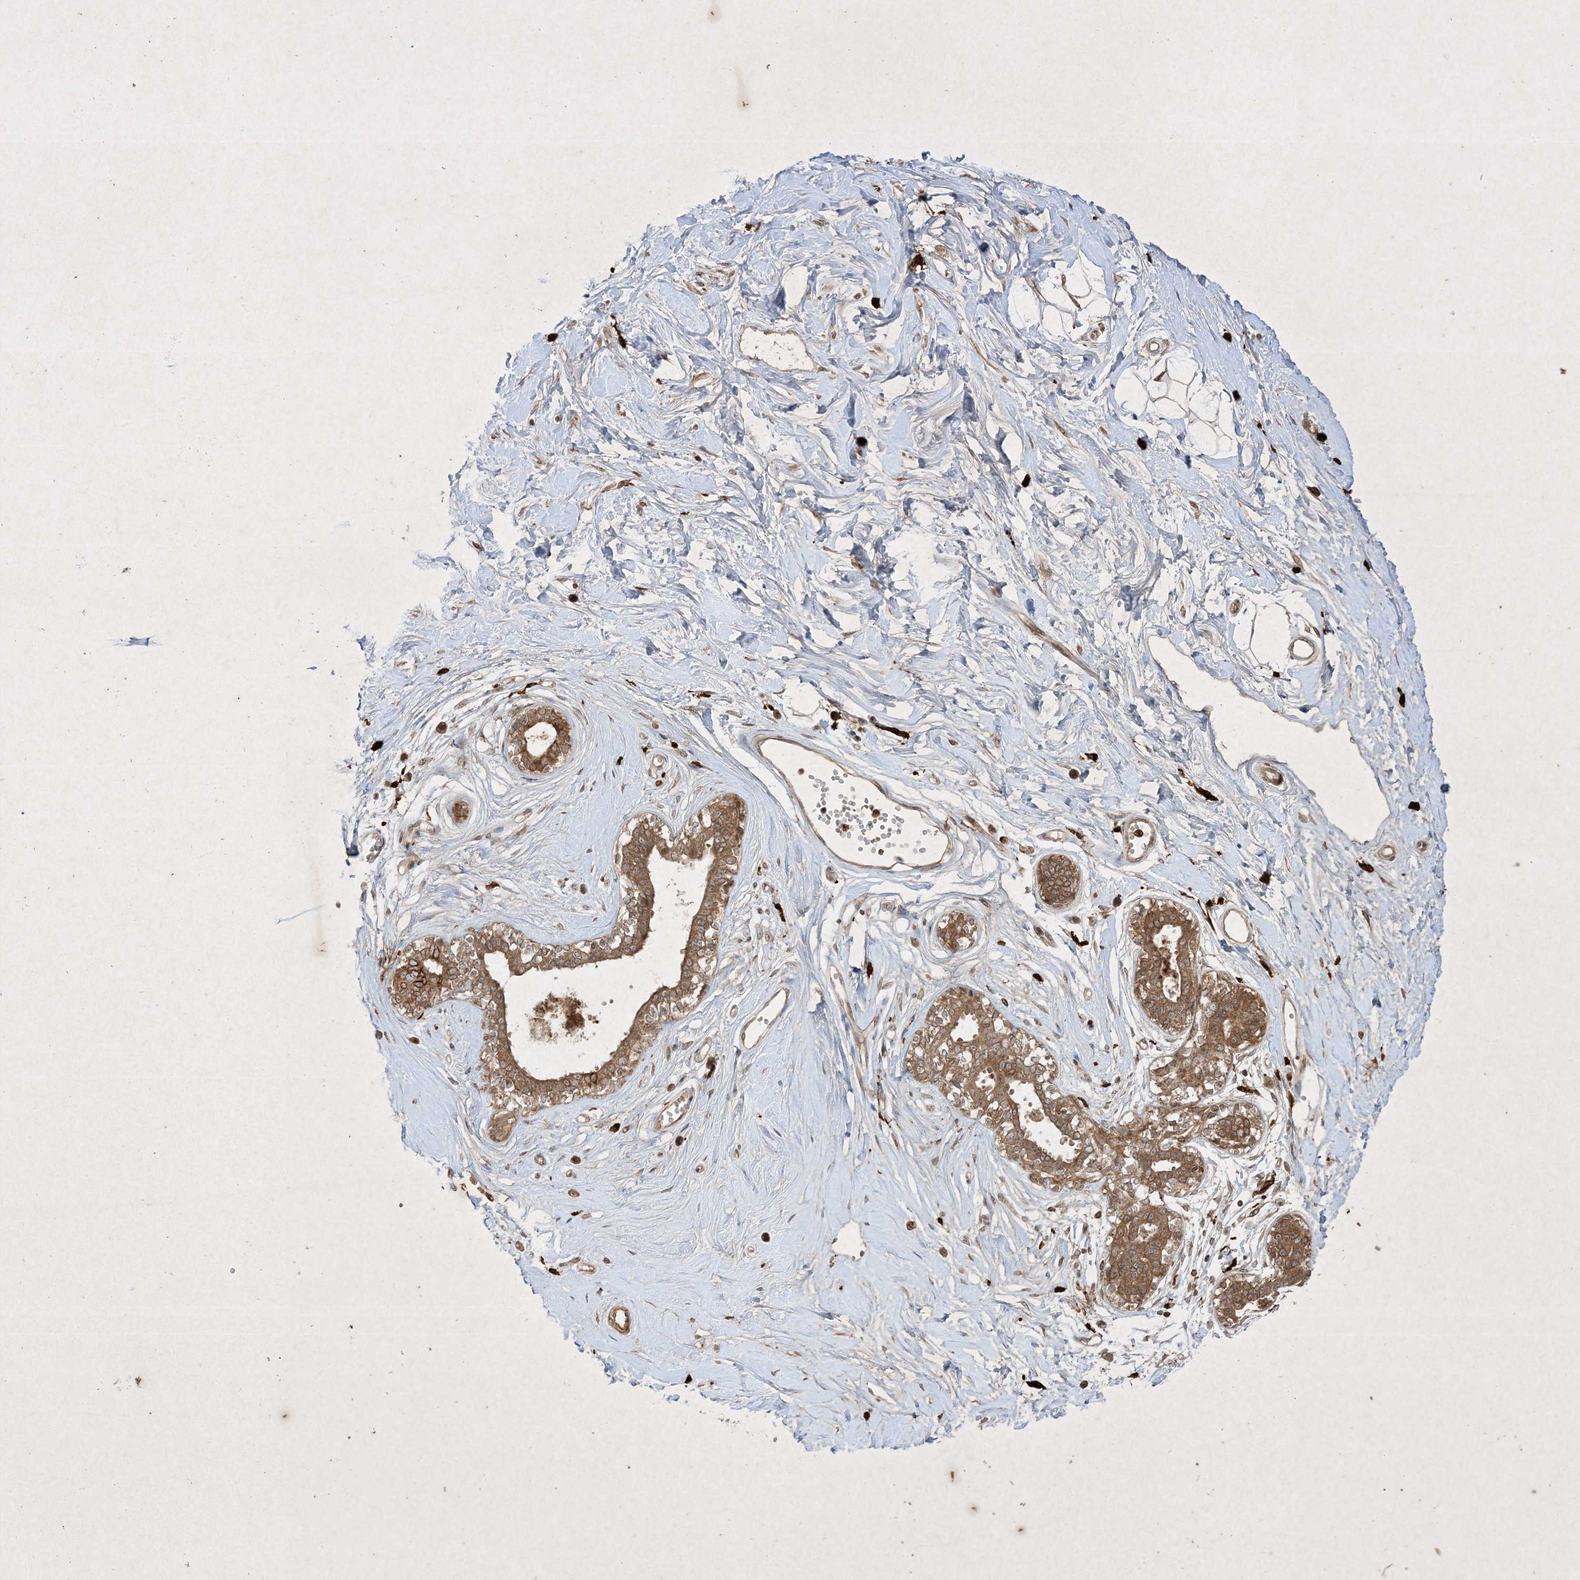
{"staining": {"intensity": "moderate", "quantity": ">75%", "location": "cytoplasmic/membranous"}, "tissue": "breast", "cell_type": "Adipocytes", "image_type": "normal", "snomed": [{"axis": "morphology", "description": "Normal tissue, NOS"}, {"axis": "topography", "description": "Breast"}], "caption": "Brown immunohistochemical staining in unremarkable human breast exhibits moderate cytoplasmic/membranous positivity in approximately >75% of adipocytes.", "gene": "PTK6", "patient": {"sex": "female", "age": 45}}